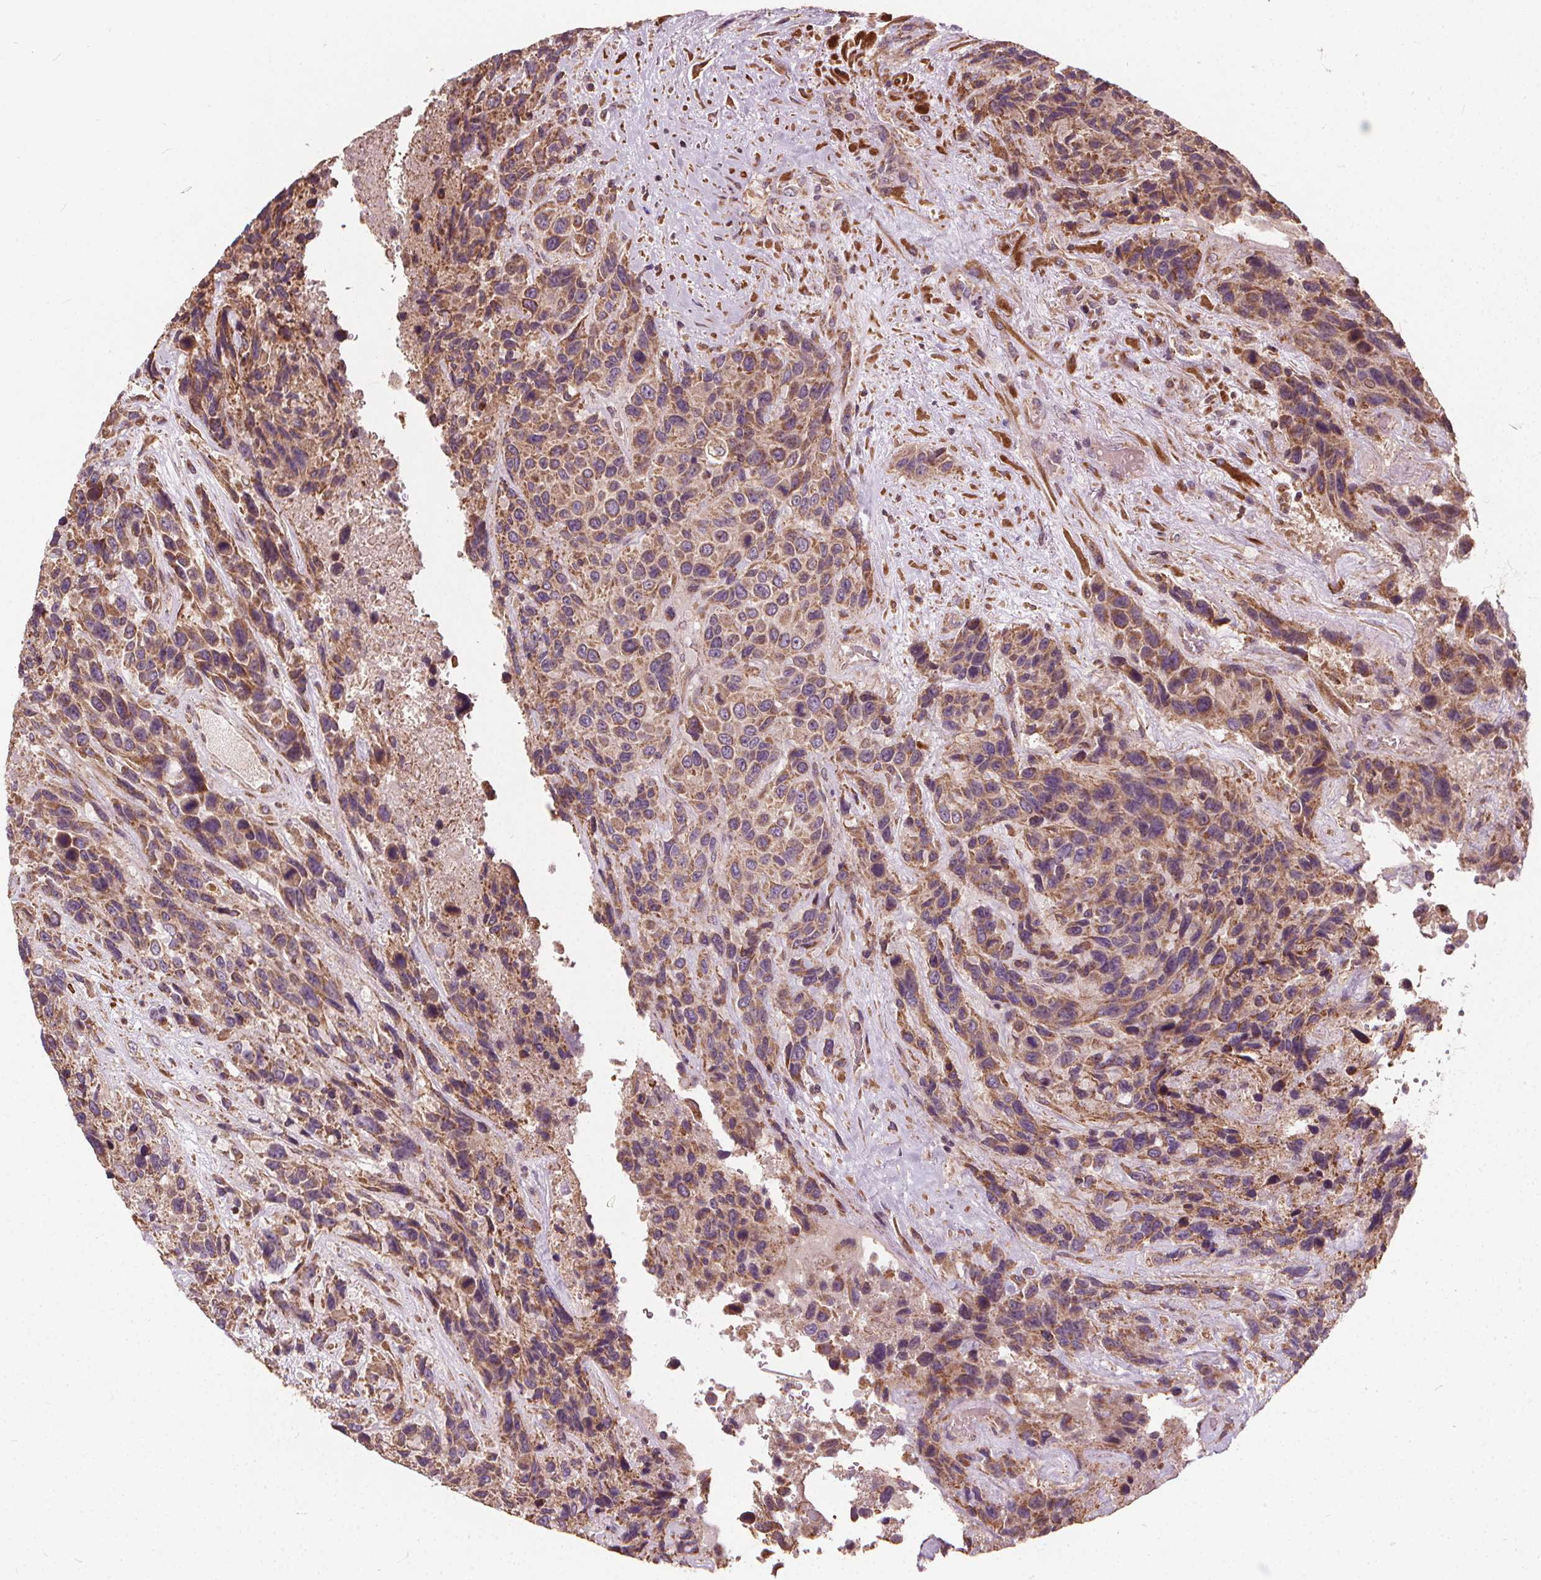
{"staining": {"intensity": "moderate", "quantity": ">75%", "location": "cytoplasmic/membranous"}, "tissue": "urothelial cancer", "cell_type": "Tumor cells", "image_type": "cancer", "snomed": [{"axis": "morphology", "description": "Urothelial carcinoma, High grade"}, {"axis": "topography", "description": "Urinary bladder"}], "caption": "A medium amount of moderate cytoplasmic/membranous staining is appreciated in about >75% of tumor cells in high-grade urothelial carcinoma tissue. (DAB (3,3'-diaminobenzidine) IHC with brightfield microscopy, high magnification).", "gene": "ORAI2", "patient": {"sex": "female", "age": 70}}